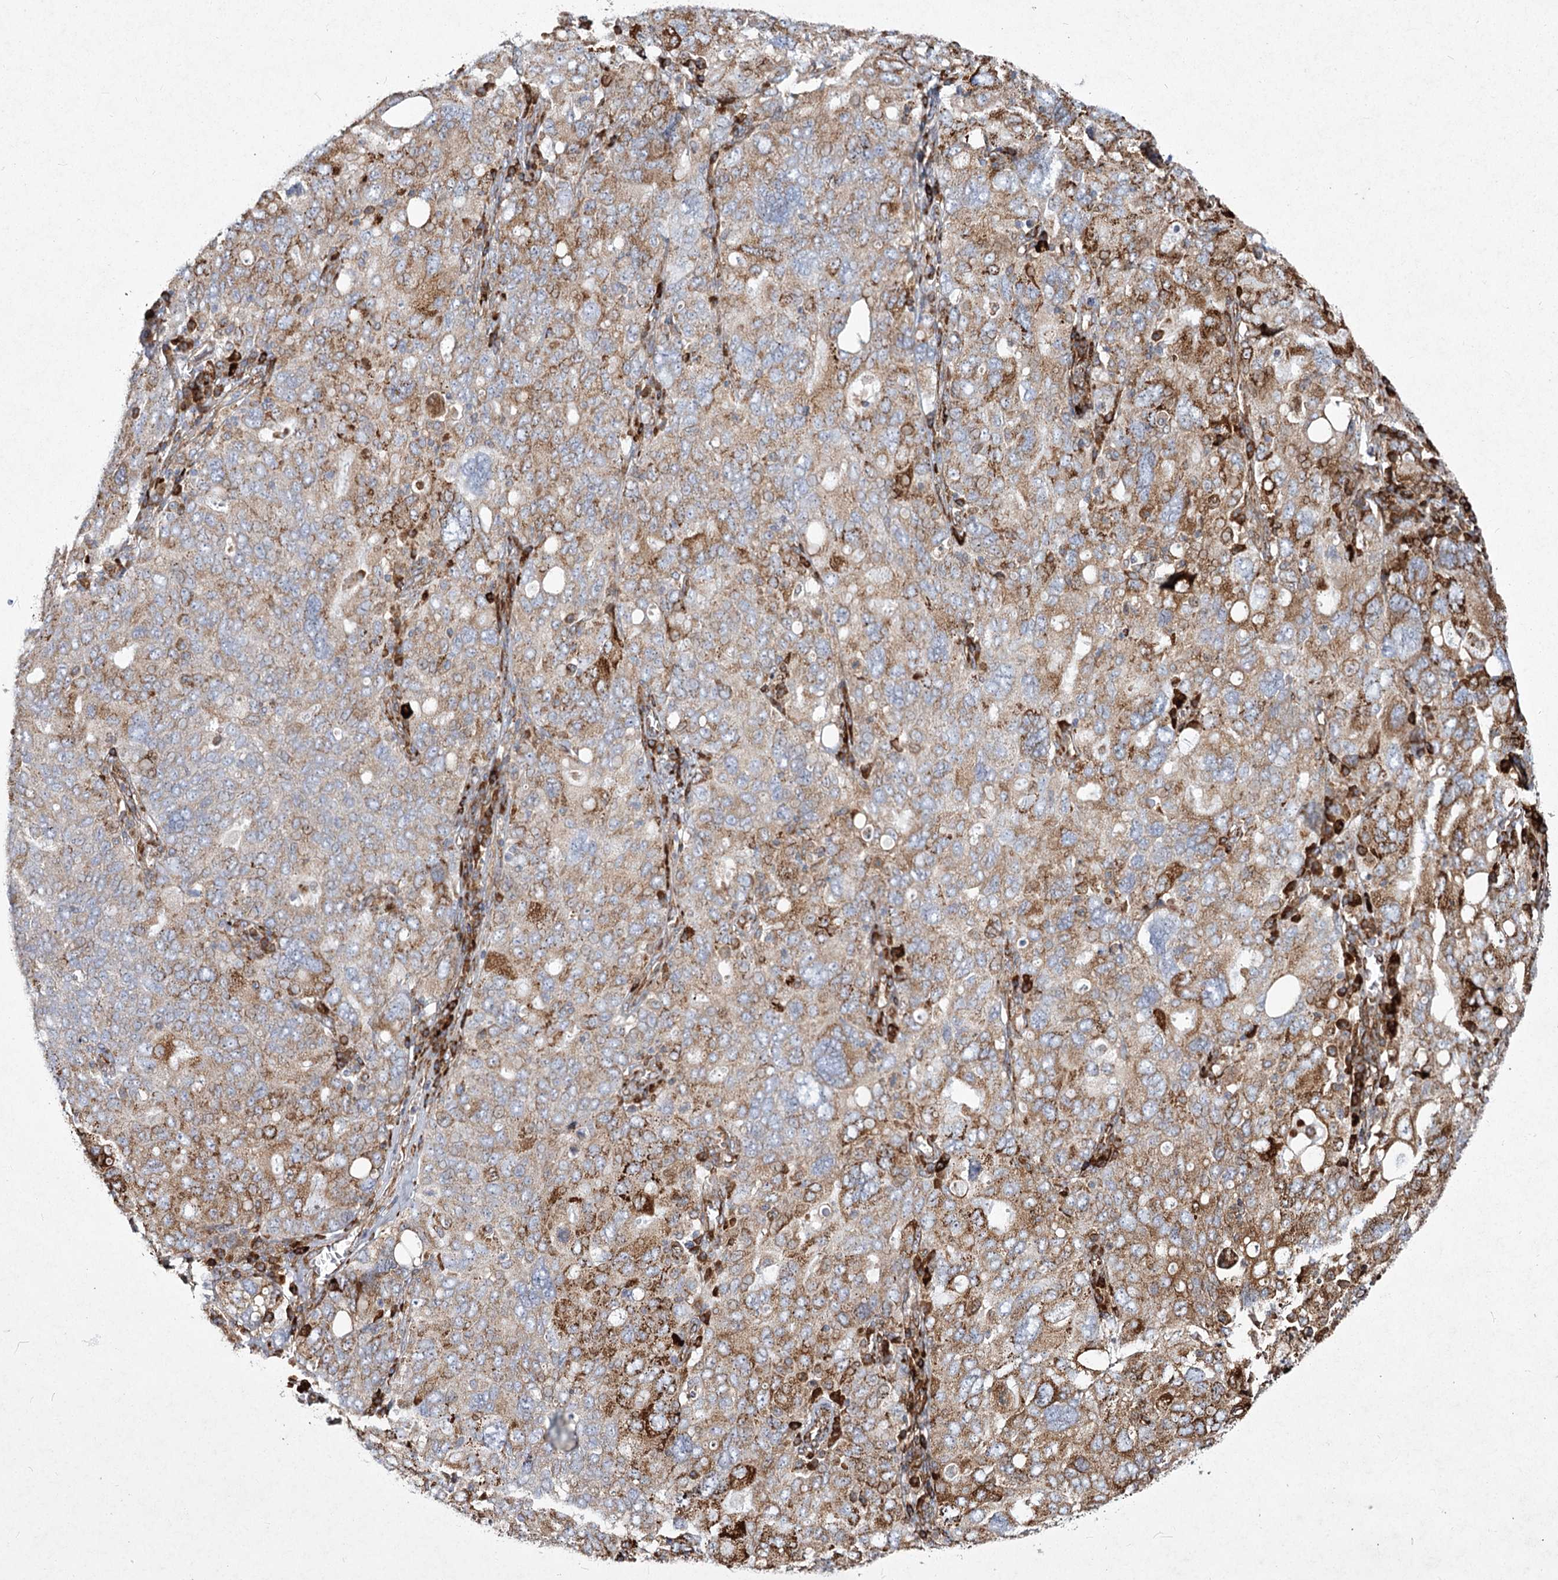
{"staining": {"intensity": "moderate", "quantity": ">75%", "location": "cytoplasmic/membranous"}, "tissue": "ovarian cancer", "cell_type": "Tumor cells", "image_type": "cancer", "snomed": [{"axis": "morphology", "description": "Carcinoma, endometroid"}, {"axis": "topography", "description": "Ovary"}], "caption": "A brown stain labels moderate cytoplasmic/membranous staining of a protein in human endometroid carcinoma (ovarian) tumor cells.", "gene": "NHLRC2", "patient": {"sex": "female", "age": 62}}